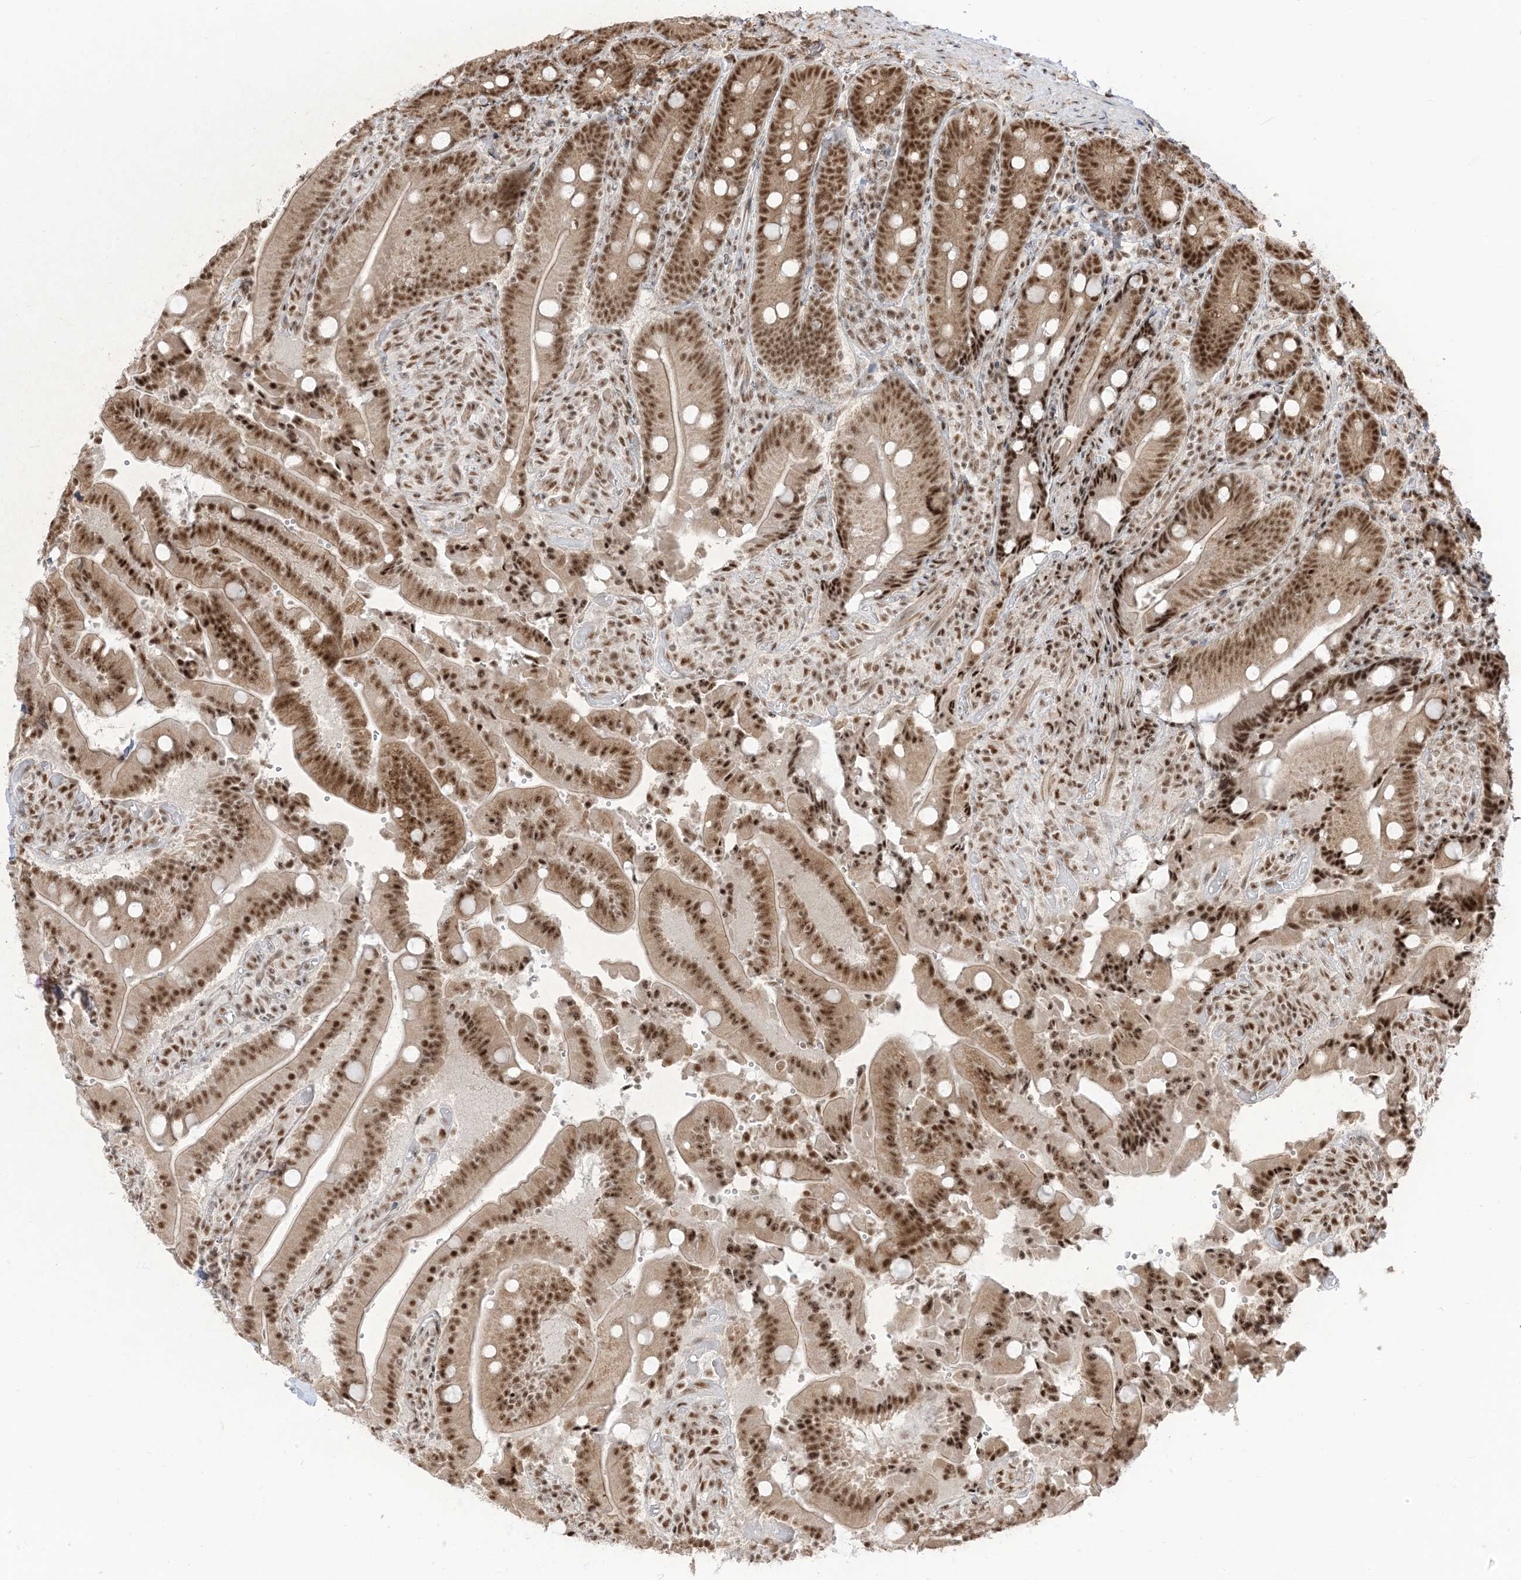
{"staining": {"intensity": "strong", "quantity": ">75%", "location": "cytoplasmic/membranous,nuclear"}, "tissue": "duodenum", "cell_type": "Glandular cells", "image_type": "normal", "snomed": [{"axis": "morphology", "description": "Normal tissue, NOS"}, {"axis": "topography", "description": "Duodenum"}], "caption": "A high amount of strong cytoplasmic/membranous,nuclear expression is present in about >75% of glandular cells in normal duodenum.", "gene": "ARGLU1", "patient": {"sex": "female", "age": 62}}